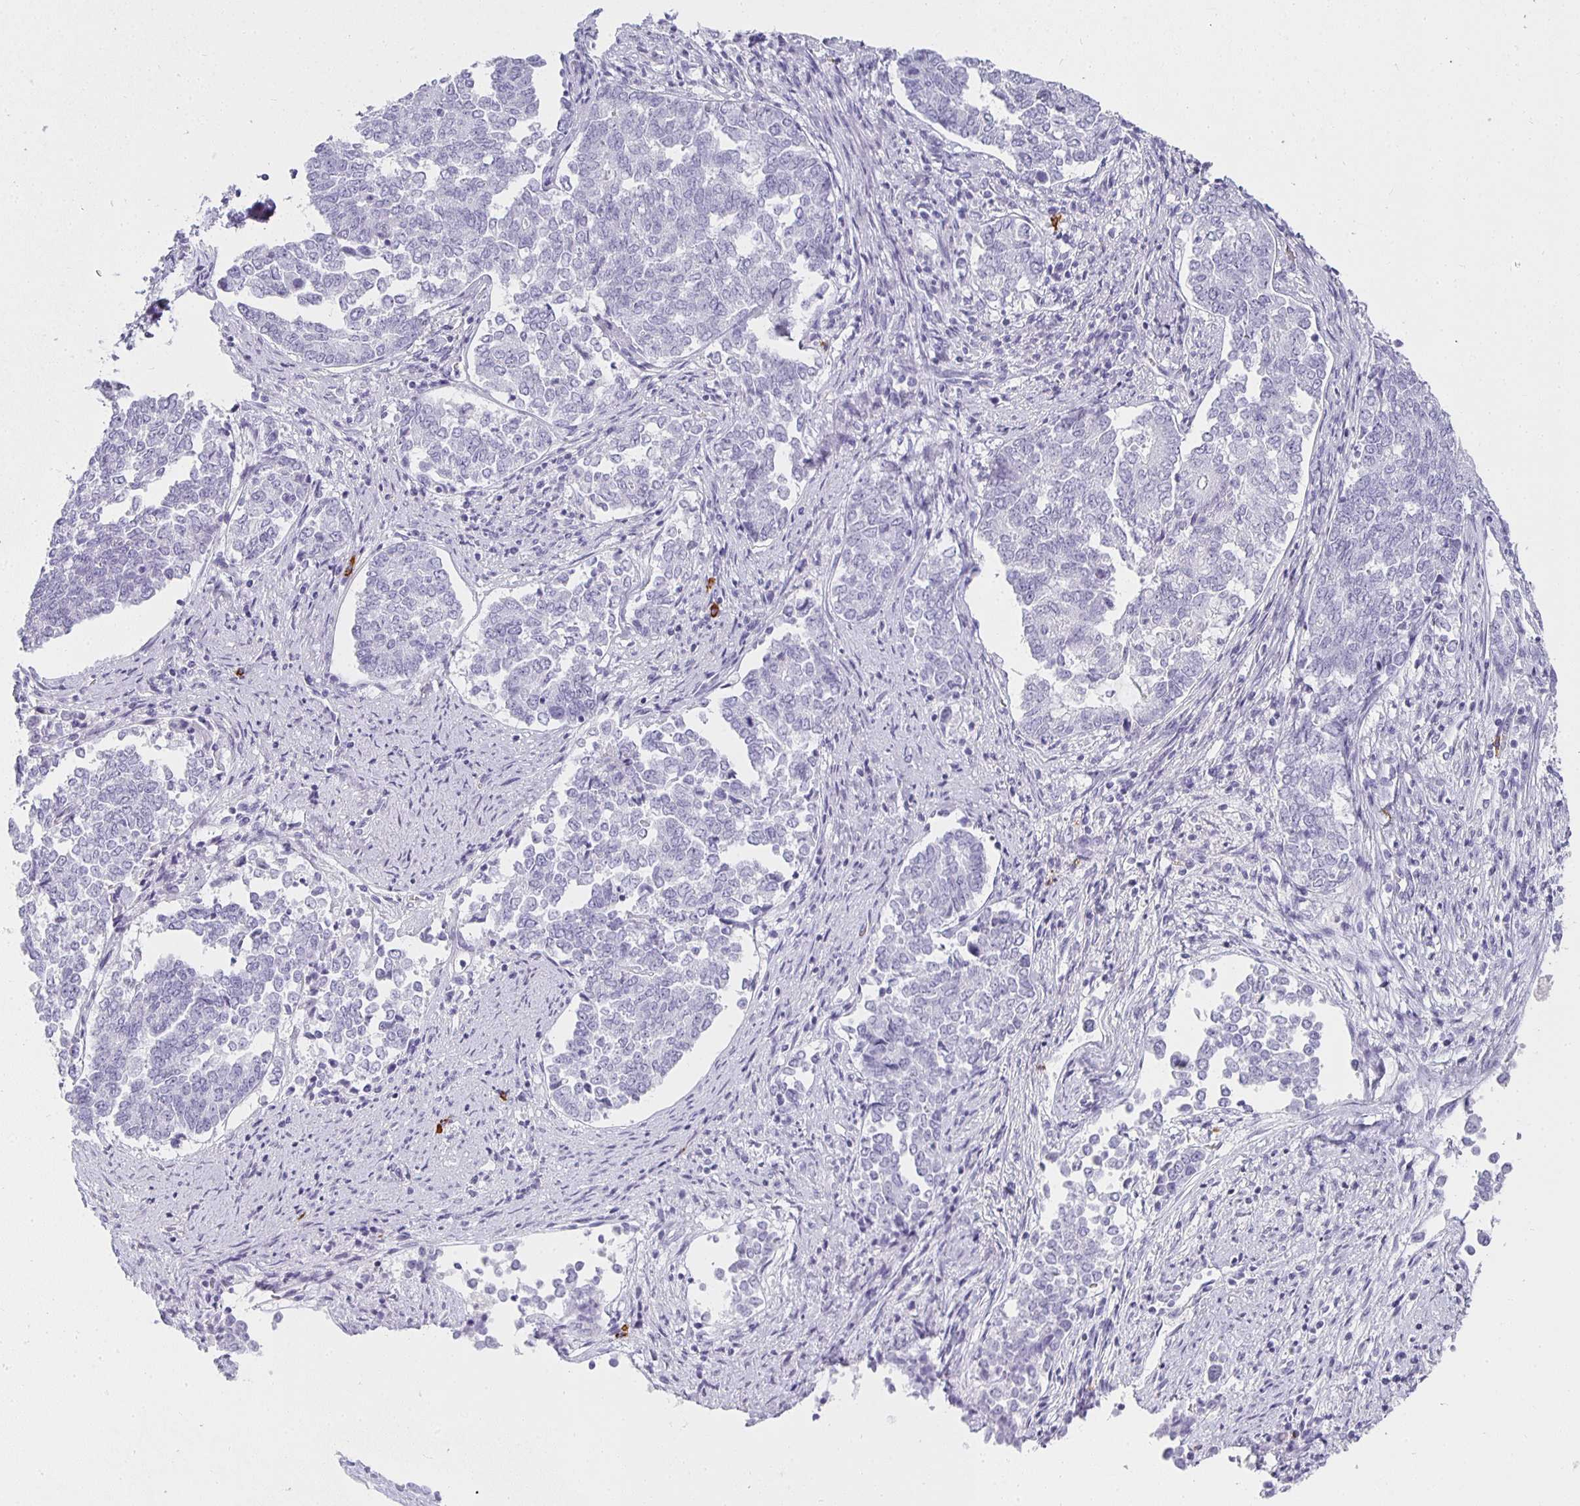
{"staining": {"intensity": "negative", "quantity": "none", "location": "none"}, "tissue": "endometrial cancer", "cell_type": "Tumor cells", "image_type": "cancer", "snomed": [{"axis": "morphology", "description": "Adenocarcinoma, NOS"}, {"axis": "topography", "description": "Endometrium"}], "caption": "Endometrial adenocarcinoma was stained to show a protein in brown. There is no significant positivity in tumor cells.", "gene": "TPSD1", "patient": {"sex": "female", "age": 80}}